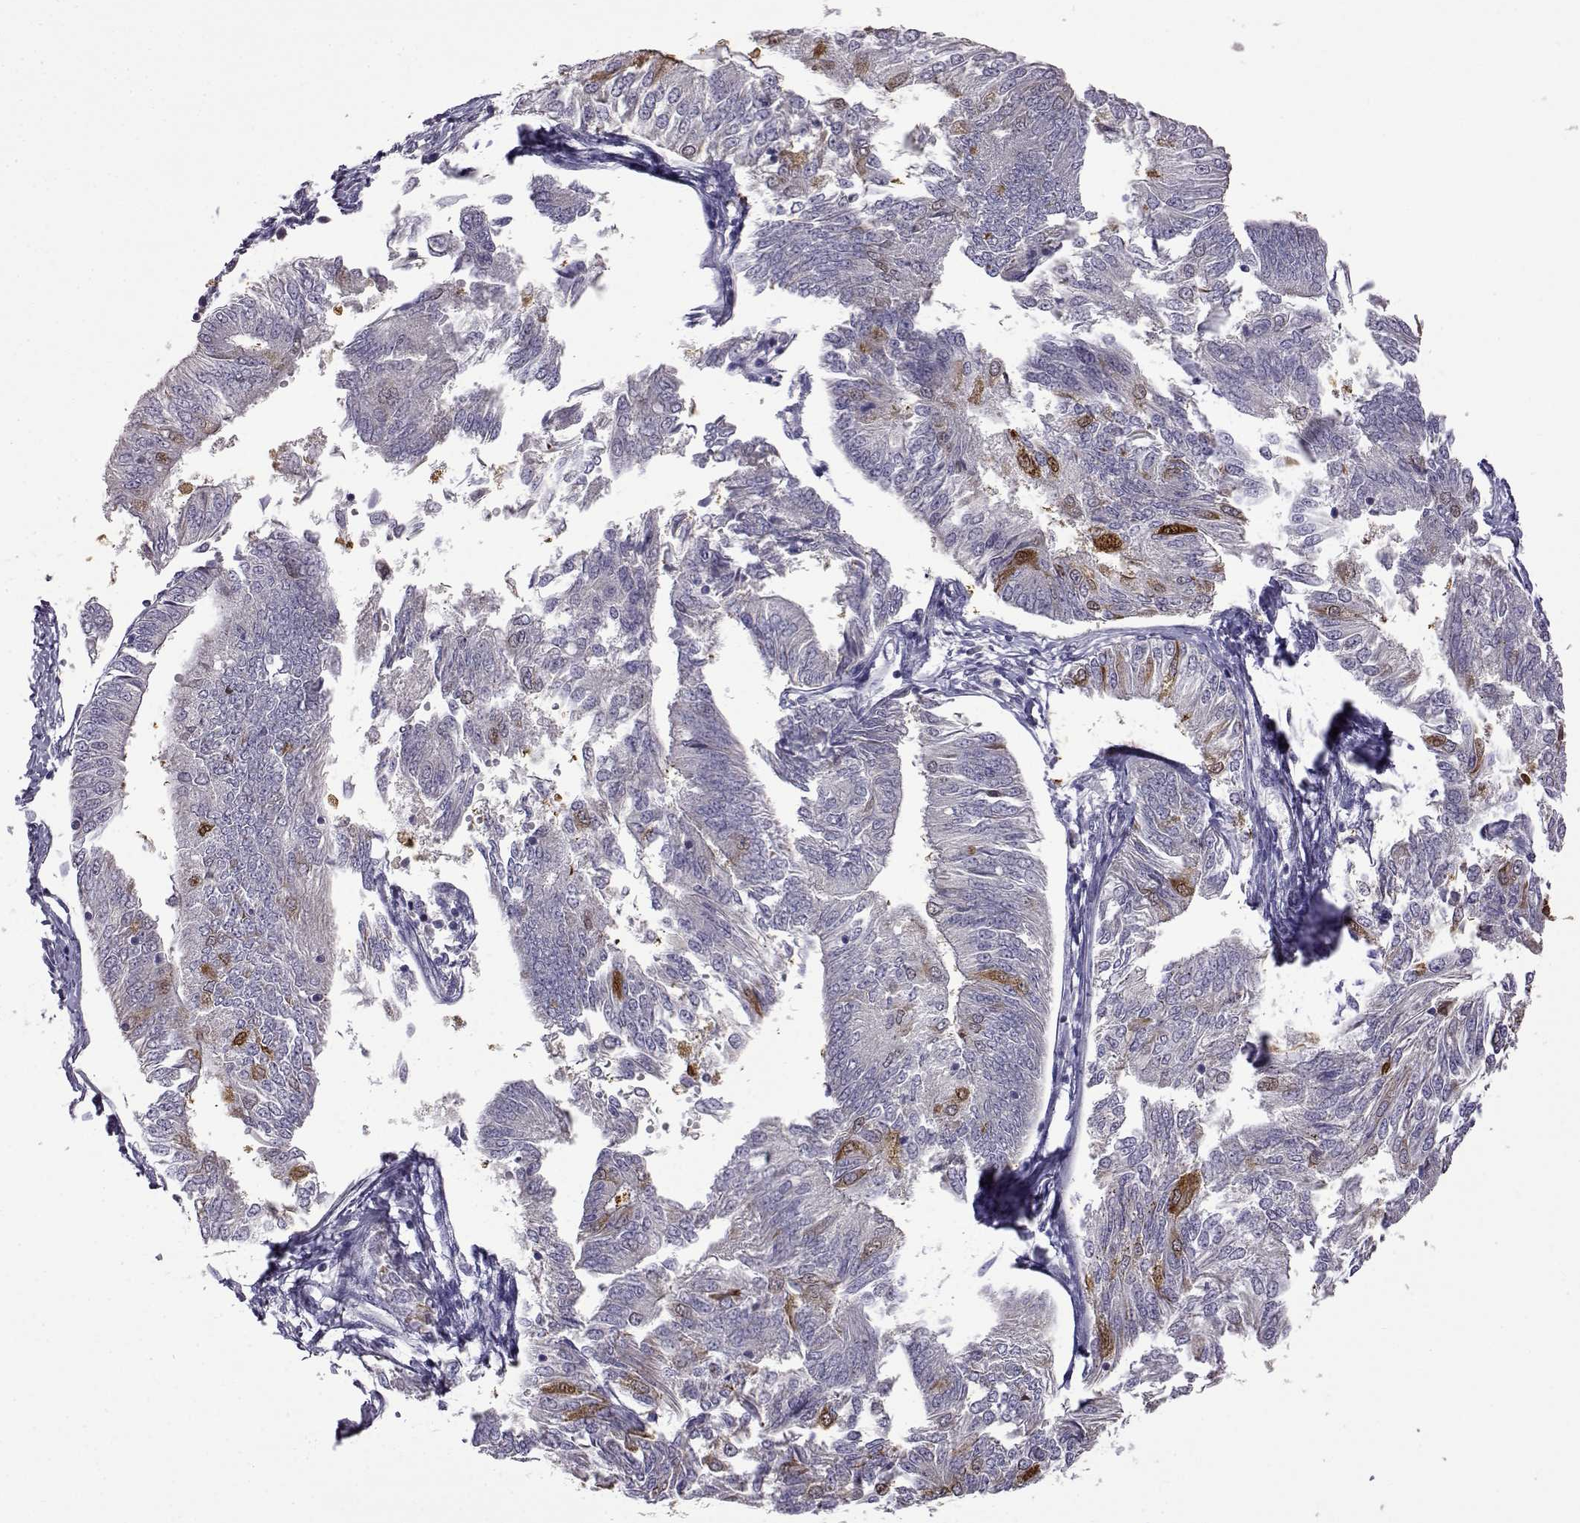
{"staining": {"intensity": "strong", "quantity": "<25%", "location": "cytoplasmic/membranous"}, "tissue": "endometrial cancer", "cell_type": "Tumor cells", "image_type": "cancer", "snomed": [{"axis": "morphology", "description": "Adenocarcinoma, NOS"}, {"axis": "topography", "description": "Endometrium"}], "caption": "Protein expression analysis of adenocarcinoma (endometrial) exhibits strong cytoplasmic/membranous positivity in about <25% of tumor cells.", "gene": "VGF", "patient": {"sex": "female", "age": 58}}